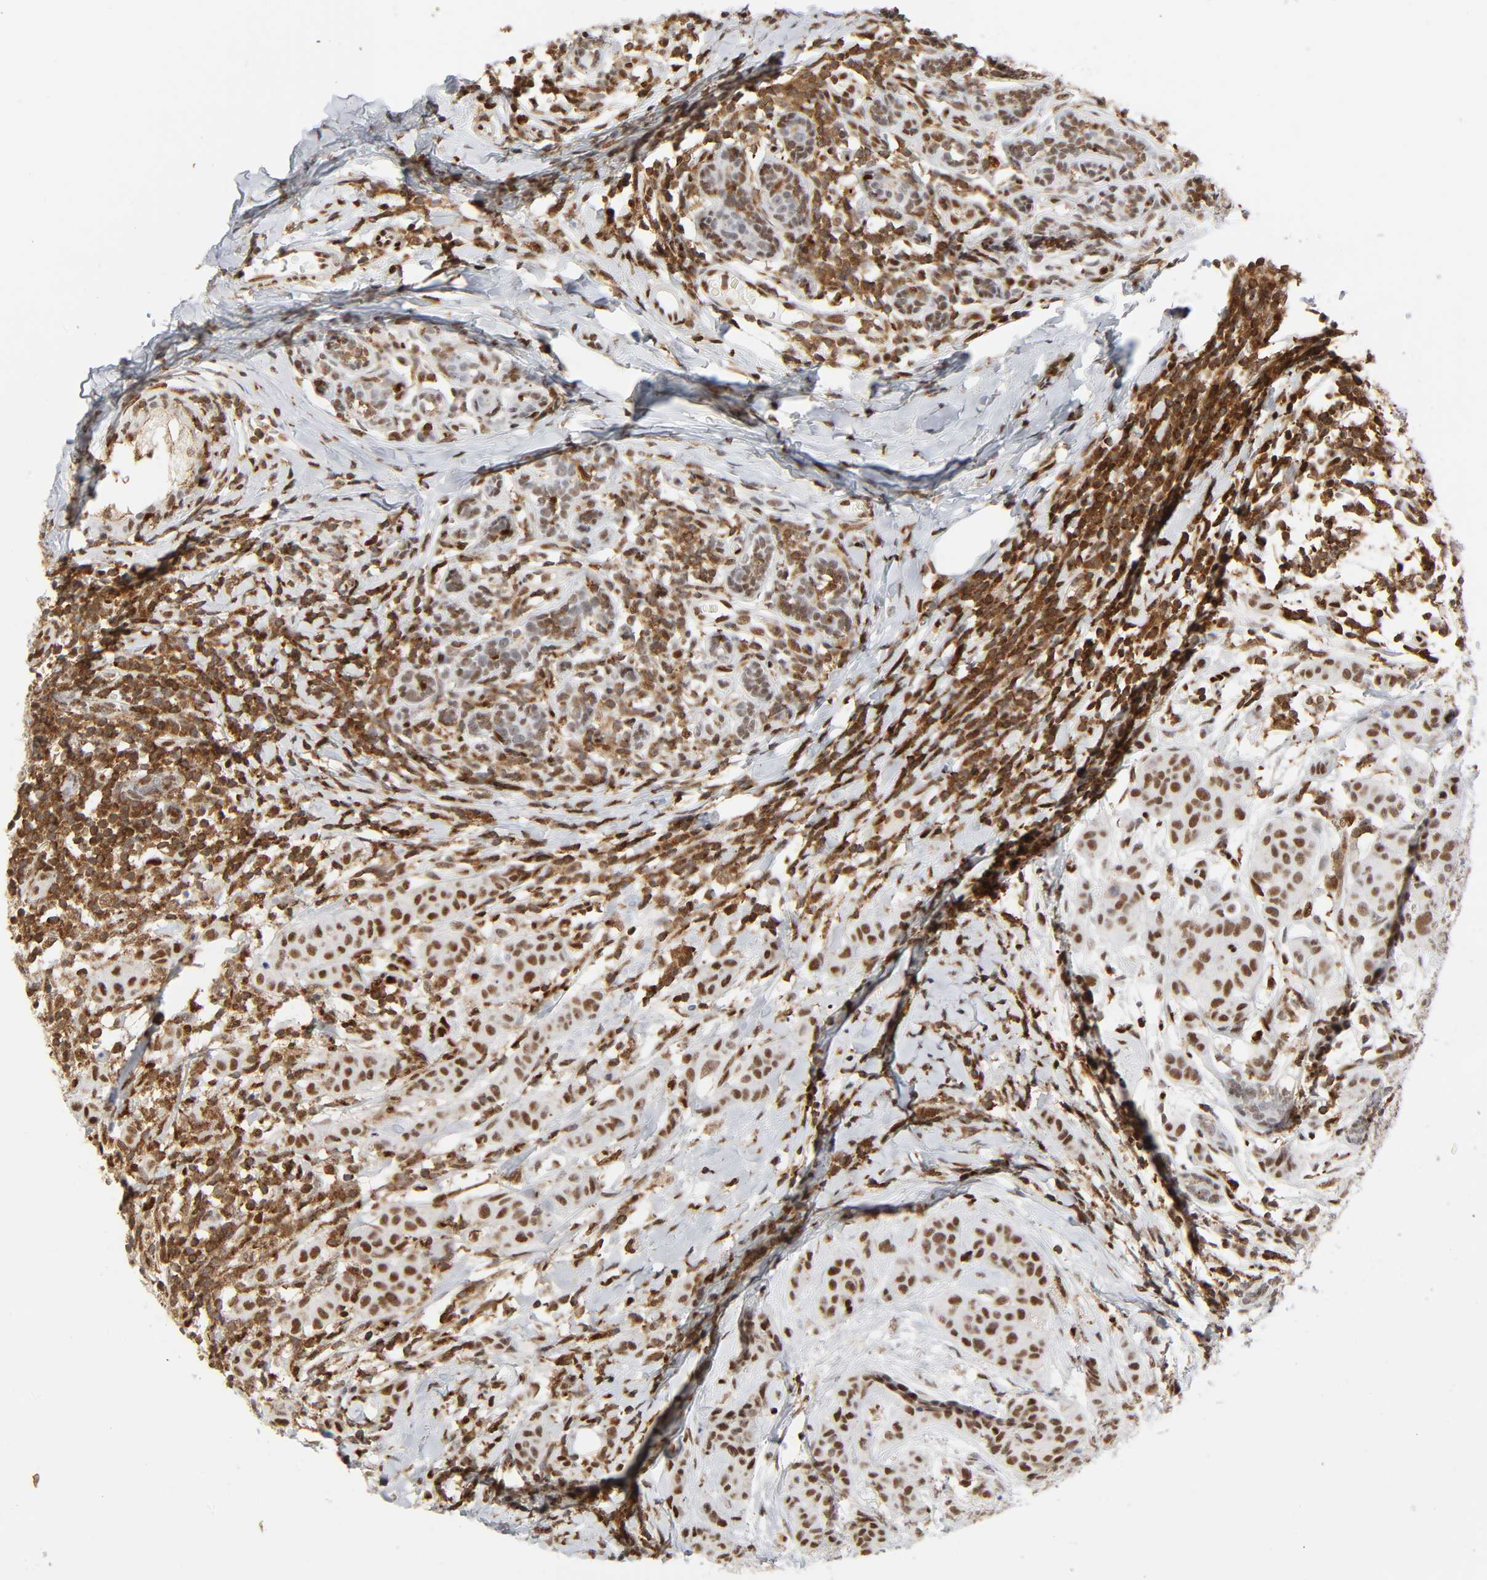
{"staining": {"intensity": "moderate", "quantity": ">75%", "location": "nuclear"}, "tissue": "breast cancer", "cell_type": "Tumor cells", "image_type": "cancer", "snomed": [{"axis": "morphology", "description": "Duct carcinoma"}, {"axis": "topography", "description": "Breast"}], "caption": "Intraductal carcinoma (breast) stained with a protein marker reveals moderate staining in tumor cells.", "gene": "WAS", "patient": {"sex": "female", "age": 40}}